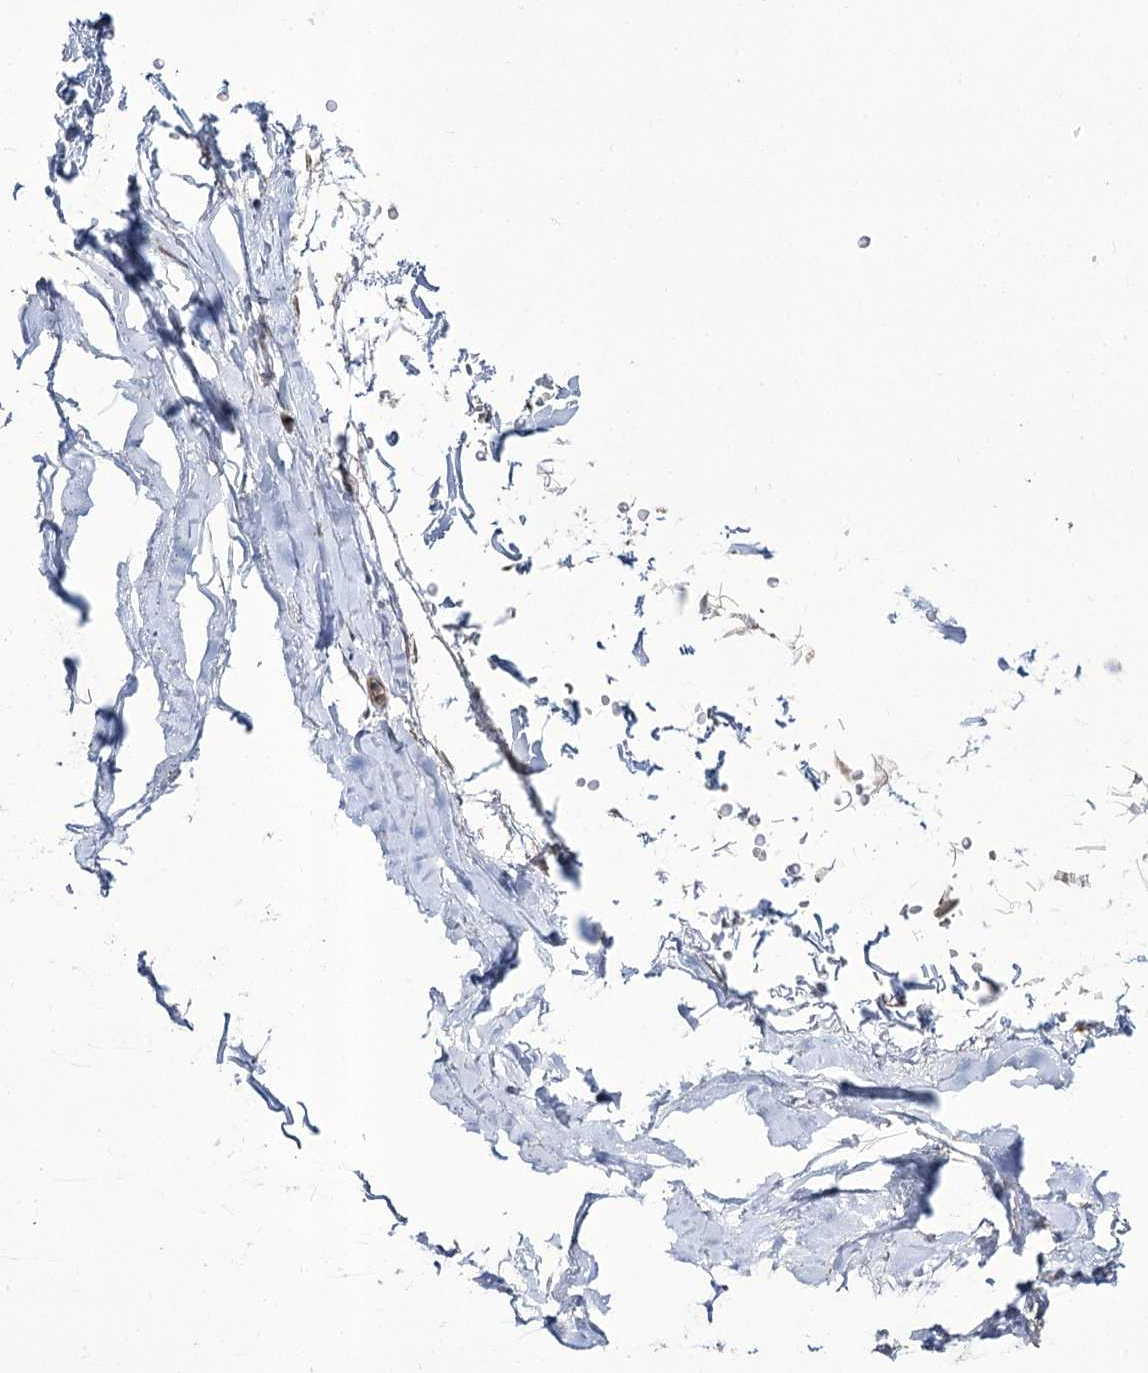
{"staining": {"intensity": "negative", "quantity": "none", "location": "none"}, "tissue": "adipose tissue", "cell_type": "Adipocytes", "image_type": "normal", "snomed": [{"axis": "morphology", "description": "Normal tissue, NOS"}, {"axis": "topography", "description": "Lymph node"}, {"axis": "topography", "description": "Bronchus"}], "caption": "DAB immunohistochemical staining of benign adipose tissue shows no significant staining in adipocytes. Brightfield microscopy of immunohistochemistry (IHC) stained with DAB (brown) and hematoxylin (blue), captured at high magnification.", "gene": "REXO2", "patient": {"sex": "male", "age": 63}}